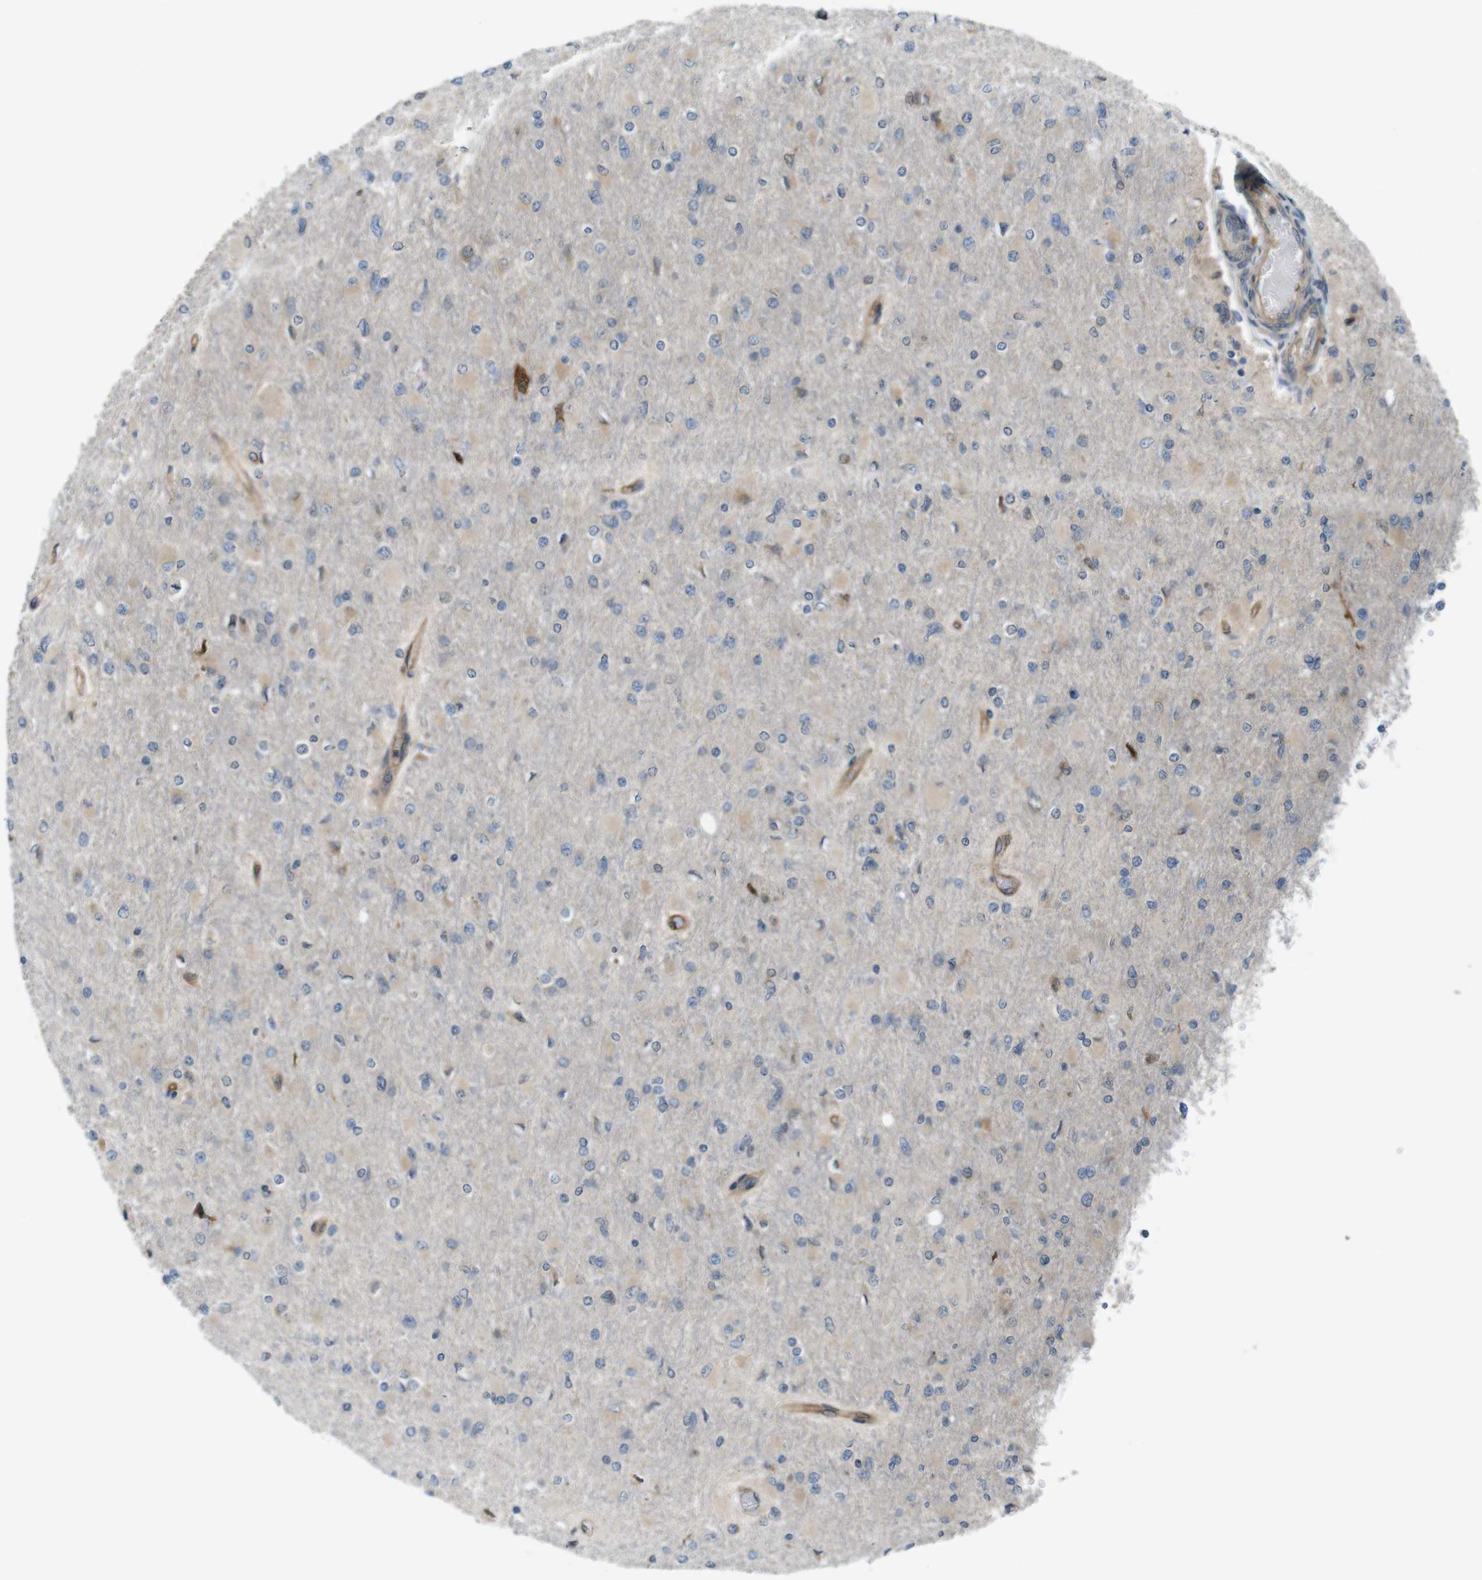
{"staining": {"intensity": "weak", "quantity": "<25%", "location": "cytoplasmic/membranous"}, "tissue": "glioma", "cell_type": "Tumor cells", "image_type": "cancer", "snomed": [{"axis": "morphology", "description": "Glioma, malignant, High grade"}, {"axis": "topography", "description": "Cerebral cortex"}], "caption": "DAB immunohistochemical staining of glioma exhibits no significant positivity in tumor cells.", "gene": "TSC1", "patient": {"sex": "female", "age": 36}}